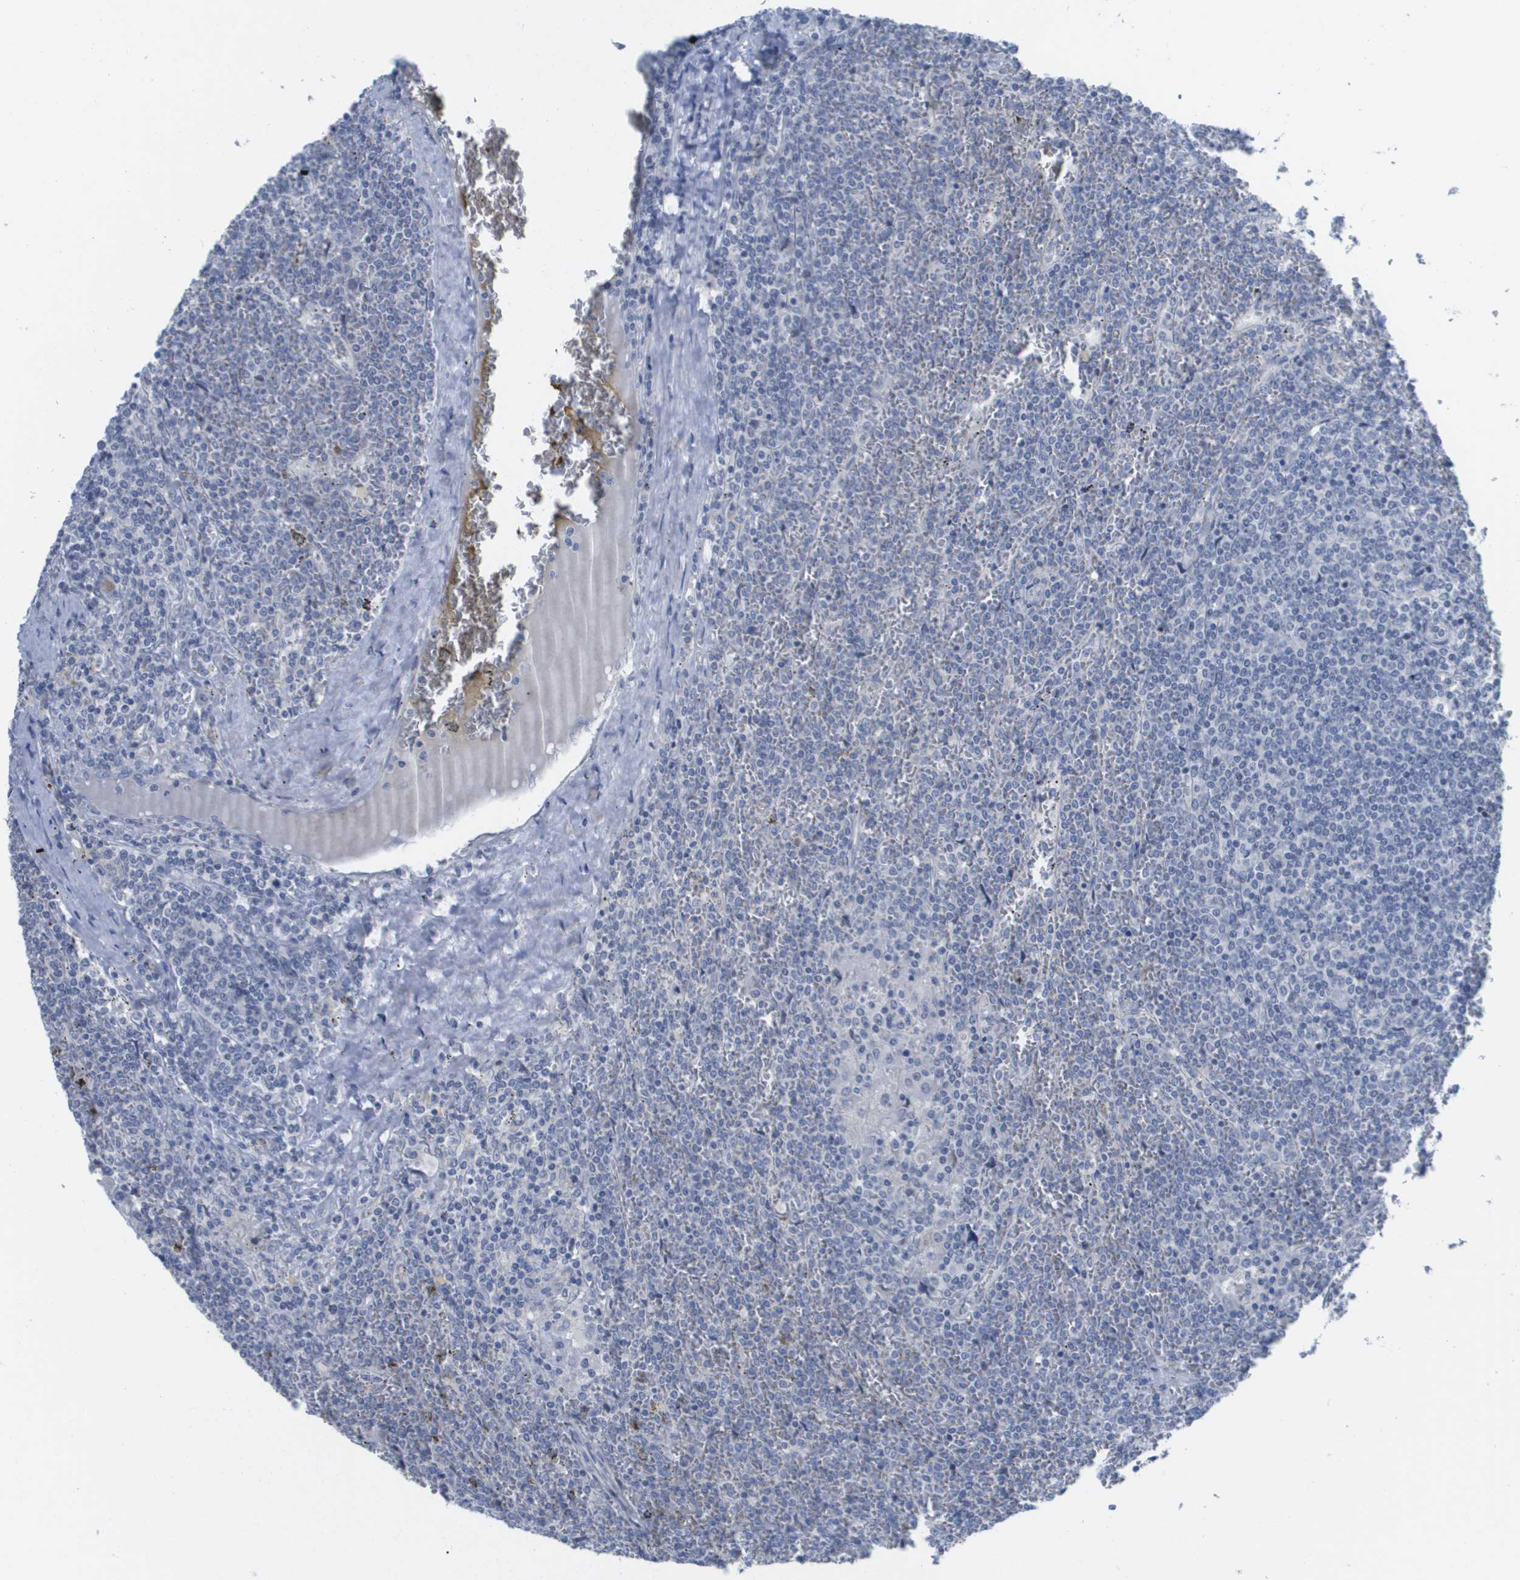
{"staining": {"intensity": "negative", "quantity": "none", "location": "none"}, "tissue": "lymphoma", "cell_type": "Tumor cells", "image_type": "cancer", "snomed": [{"axis": "morphology", "description": "Malignant lymphoma, non-Hodgkin's type, Low grade"}, {"axis": "topography", "description": "Spleen"}], "caption": "A micrograph of low-grade malignant lymphoma, non-Hodgkin's type stained for a protein reveals no brown staining in tumor cells.", "gene": "PDE4A", "patient": {"sex": "female", "age": 19}}